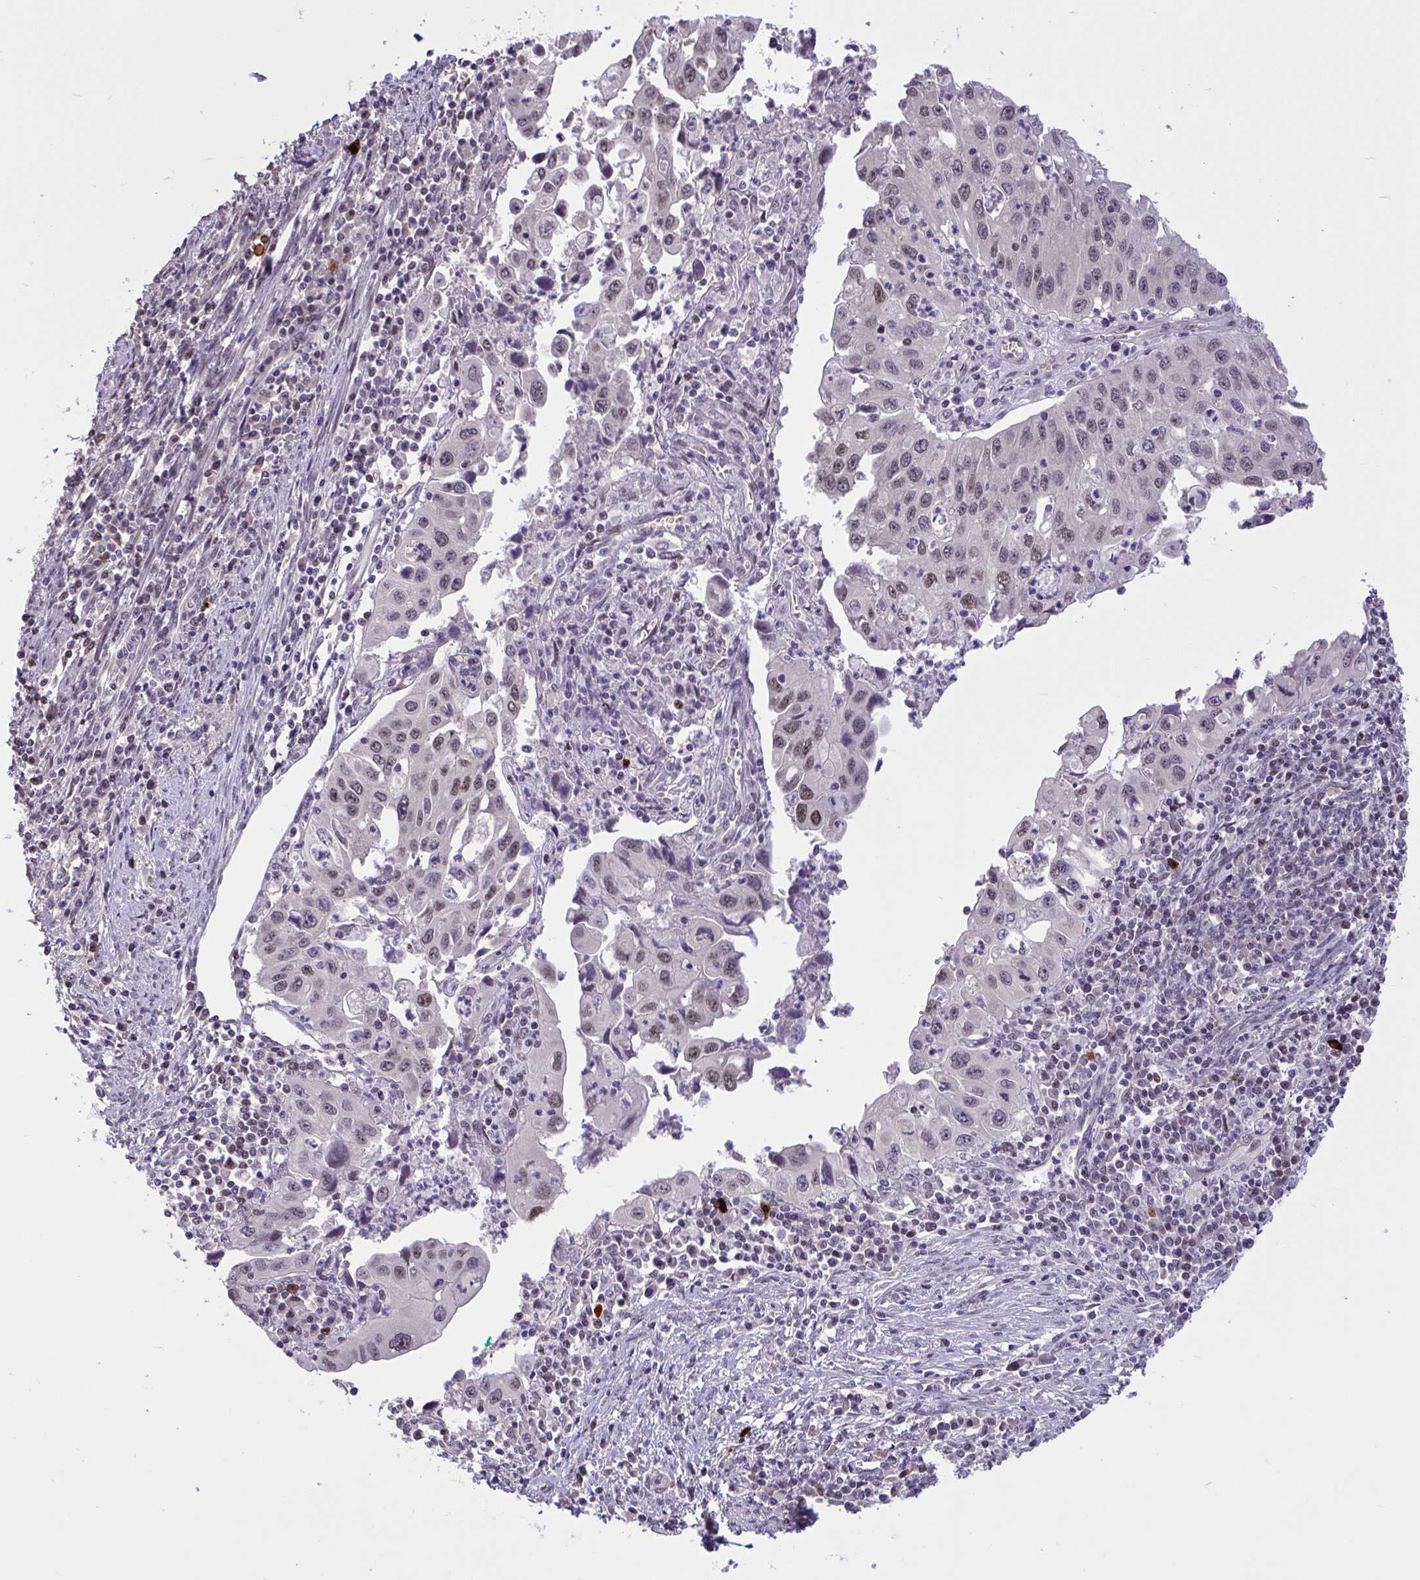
{"staining": {"intensity": "moderate", "quantity": "<25%", "location": "nuclear"}, "tissue": "endometrial cancer", "cell_type": "Tumor cells", "image_type": "cancer", "snomed": [{"axis": "morphology", "description": "Adenocarcinoma, NOS"}, {"axis": "topography", "description": "Uterus"}], "caption": "This micrograph exhibits IHC staining of endometrial adenocarcinoma, with low moderate nuclear expression in about <25% of tumor cells.", "gene": "ZNF414", "patient": {"sex": "female", "age": 62}}